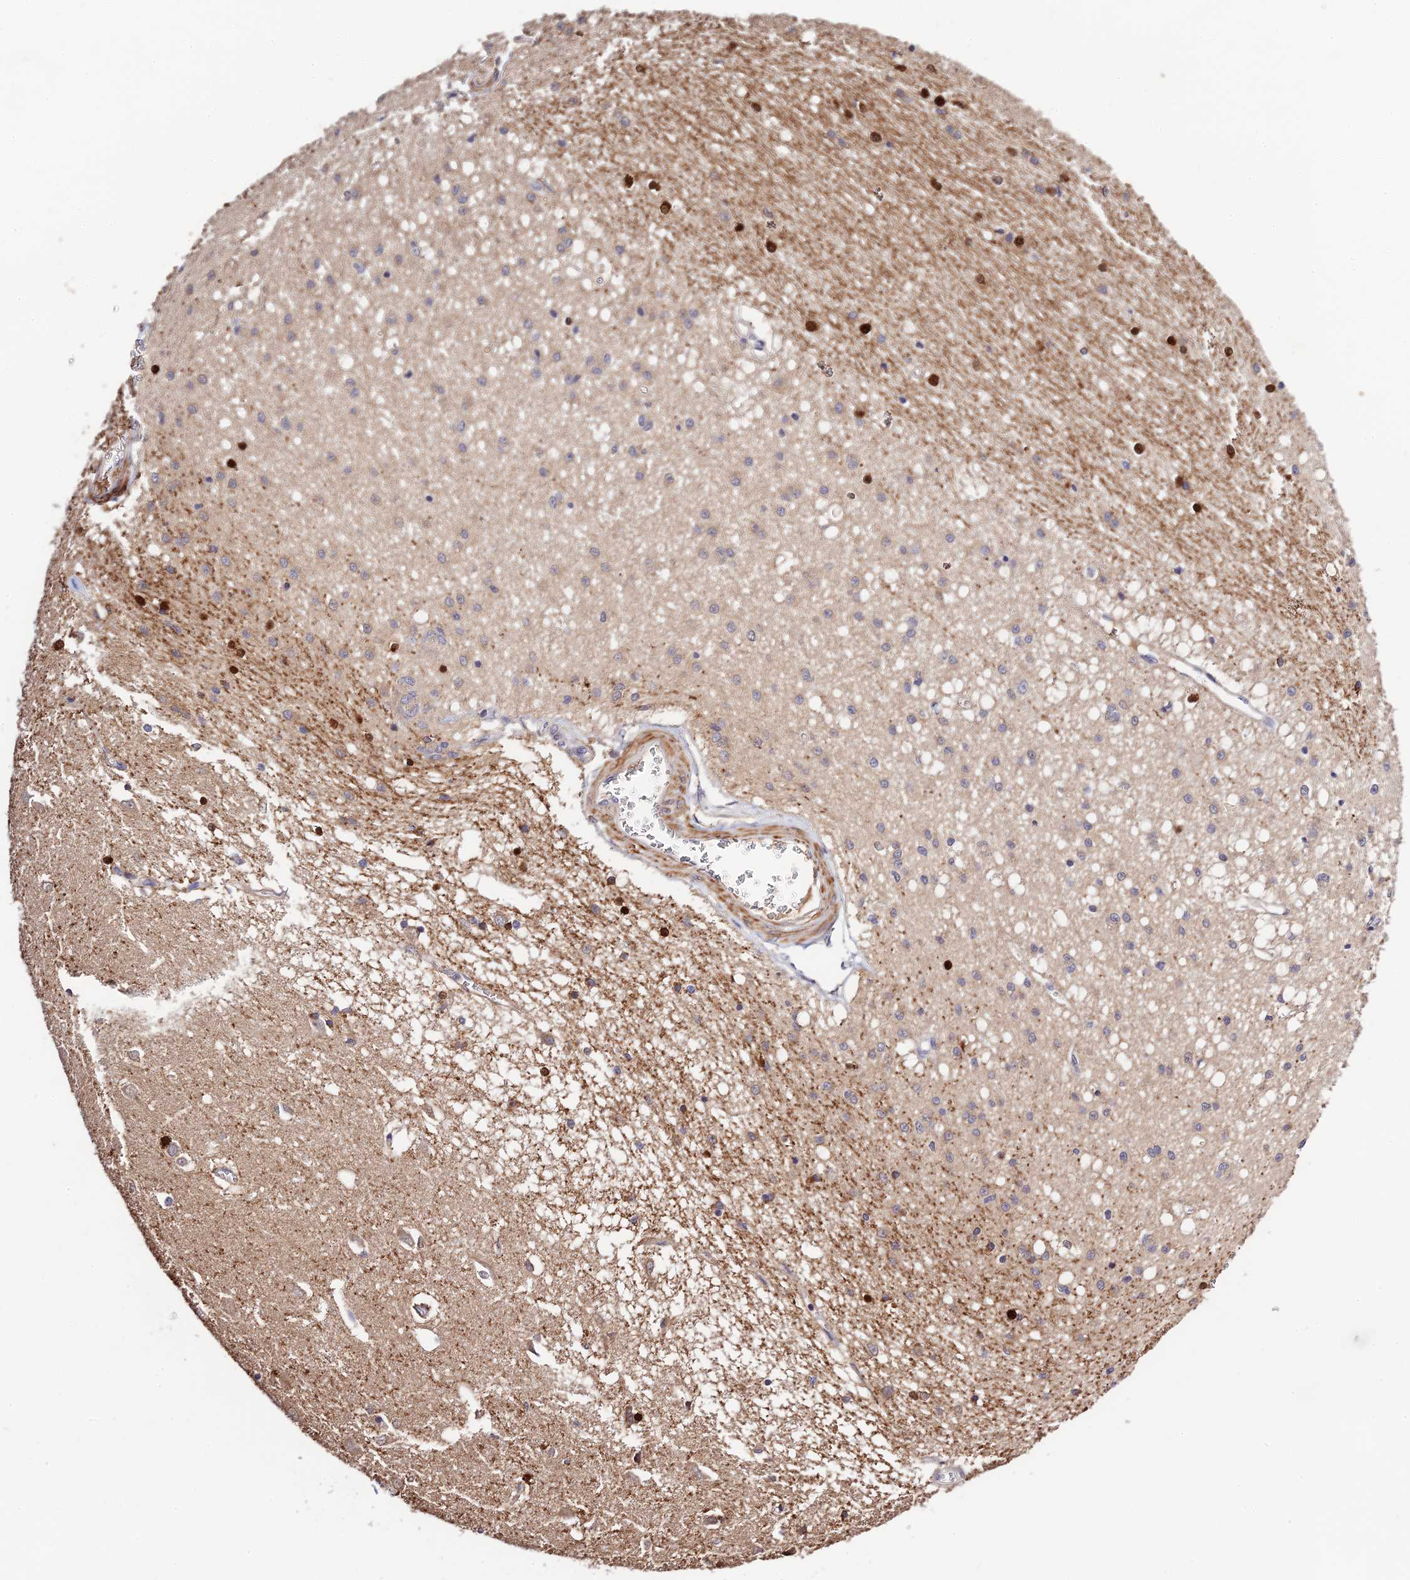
{"staining": {"intensity": "strong", "quantity": "25%-75%", "location": "cytoplasmic/membranous,nuclear"}, "tissue": "caudate", "cell_type": "Glial cells", "image_type": "normal", "snomed": [{"axis": "morphology", "description": "Normal tissue, NOS"}, {"axis": "topography", "description": "Lateral ventricle wall"}], "caption": "Immunohistochemical staining of normal human caudate exhibits 25%-75% levels of strong cytoplasmic/membranous,nuclear protein positivity in approximately 25%-75% of glial cells.", "gene": "CWH43", "patient": {"sex": "male", "age": 37}}